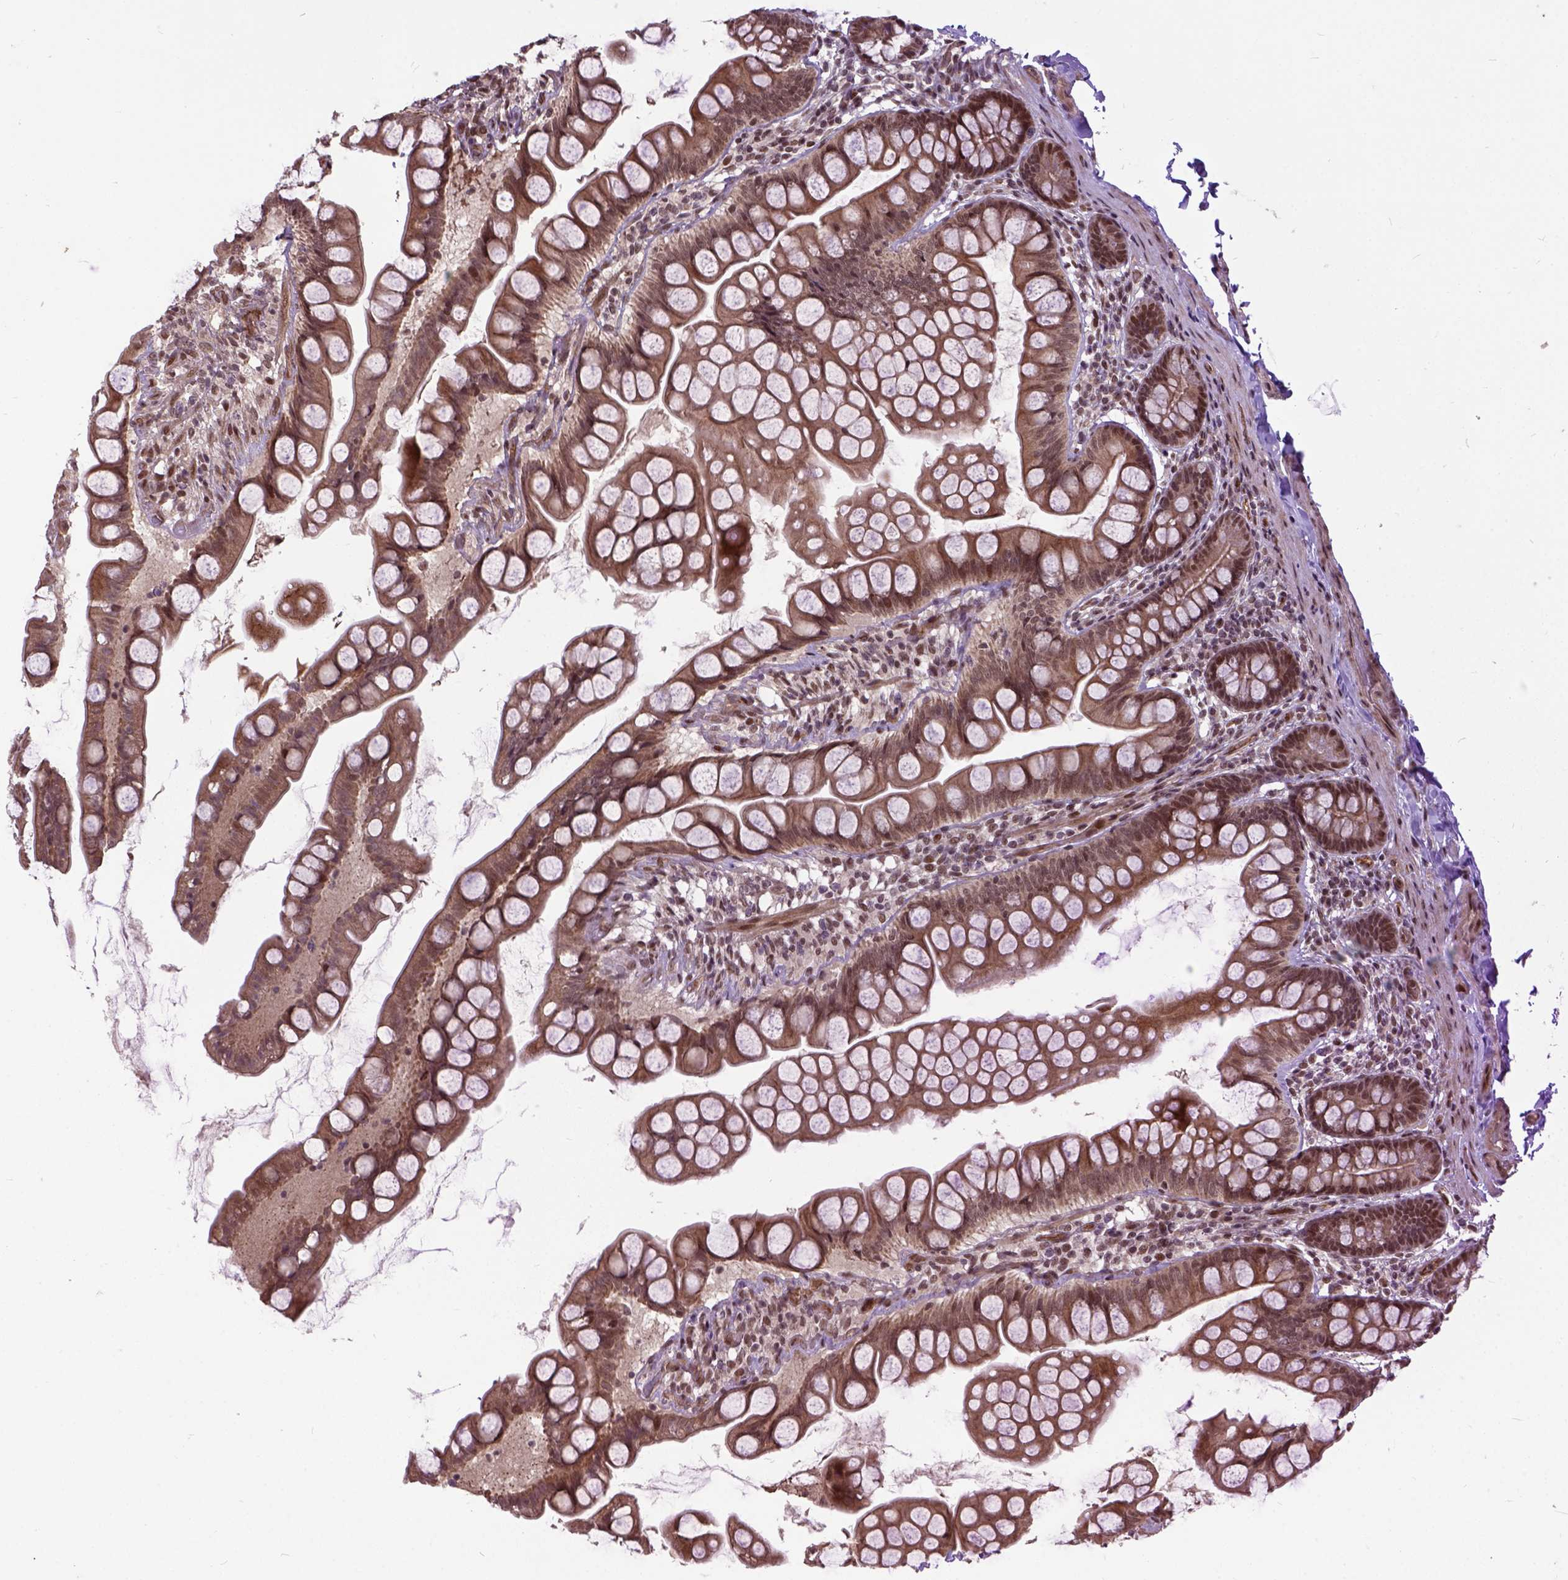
{"staining": {"intensity": "moderate", "quantity": ">75%", "location": "cytoplasmic/membranous,nuclear"}, "tissue": "small intestine", "cell_type": "Glandular cells", "image_type": "normal", "snomed": [{"axis": "morphology", "description": "Normal tissue, NOS"}, {"axis": "topography", "description": "Small intestine"}], "caption": "Protein positivity by IHC displays moderate cytoplasmic/membranous,nuclear positivity in about >75% of glandular cells in unremarkable small intestine.", "gene": "ZNF630", "patient": {"sex": "male", "age": 70}}